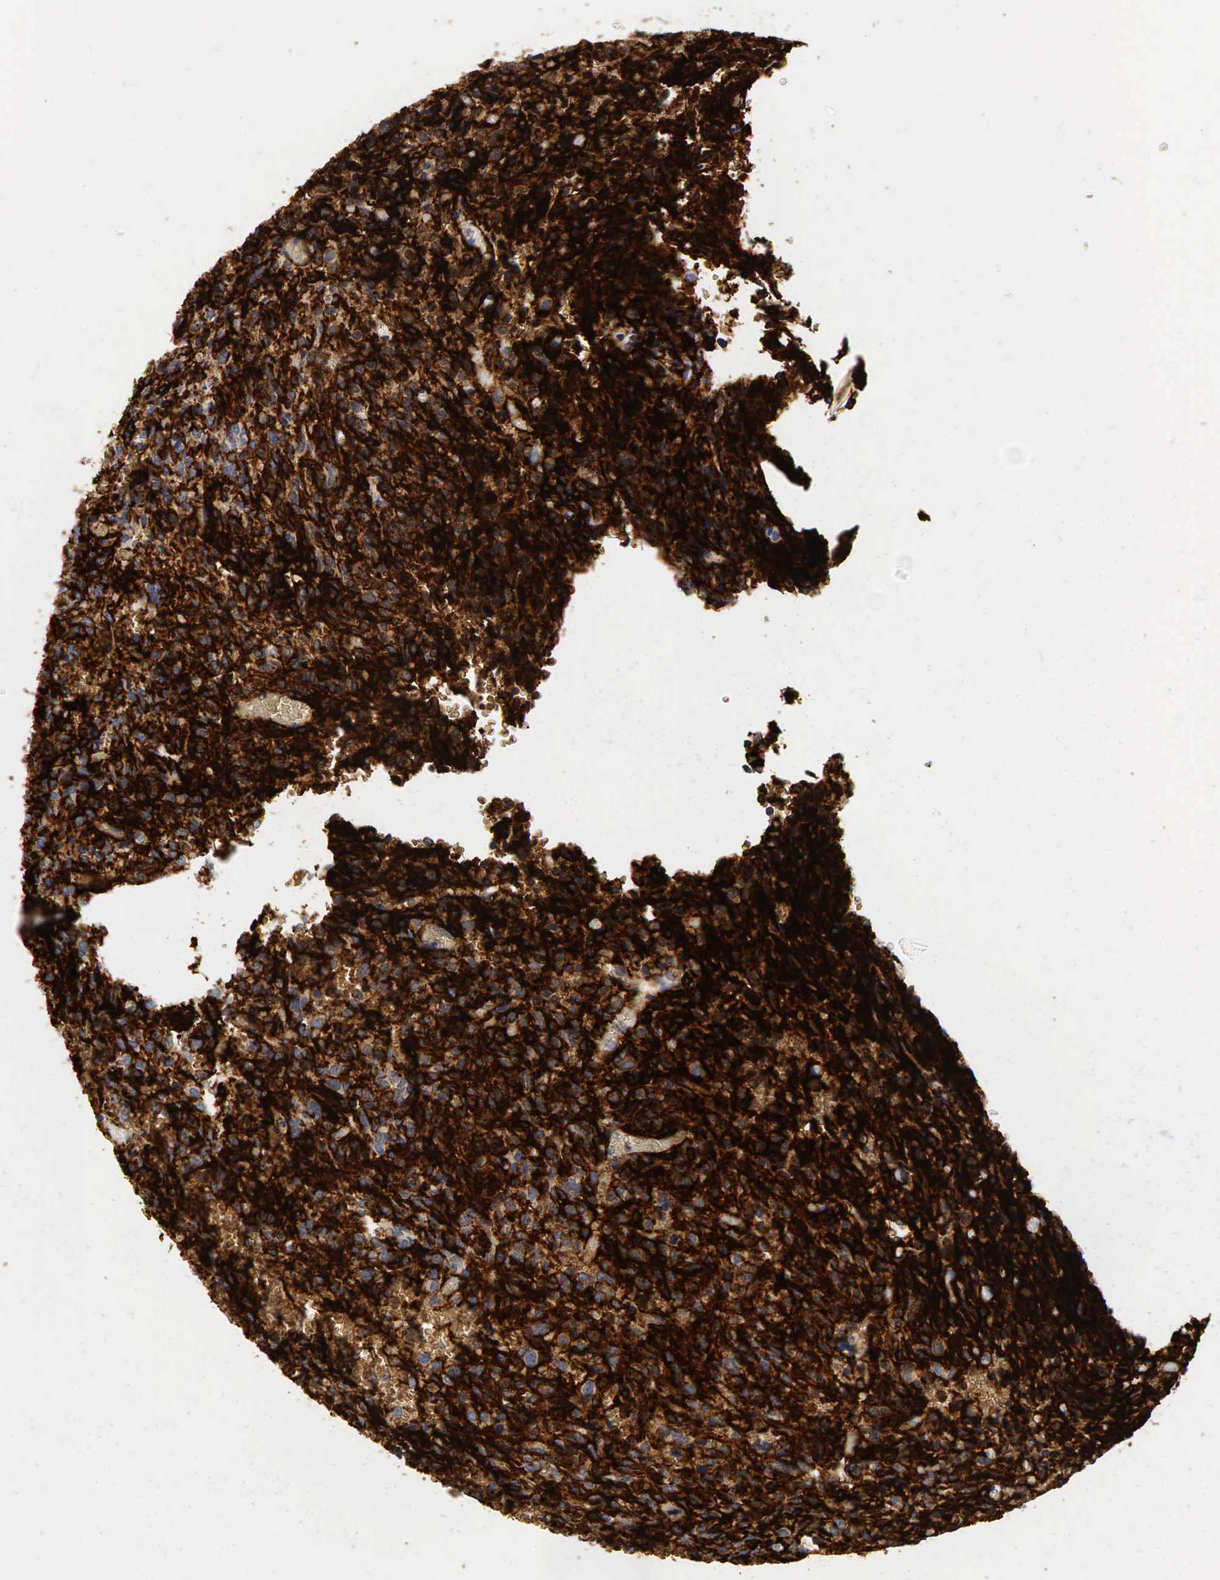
{"staining": {"intensity": "strong", "quantity": ">75%", "location": "cytoplasmic/membranous"}, "tissue": "glioma", "cell_type": "Tumor cells", "image_type": "cancer", "snomed": [{"axis": "morphology", "description": "Glioma, malignant, High grade"}, {"axis": "topography", "description": "Brain"}], "caption": "IHC (DAB) staining of human malignant glioma (high-grade) exhibits strong cytoplasmic/membranous protein staining in about >75% of tumor cells.", "gene": "CD44", "patient": {"sex": "male", "age": 56}}